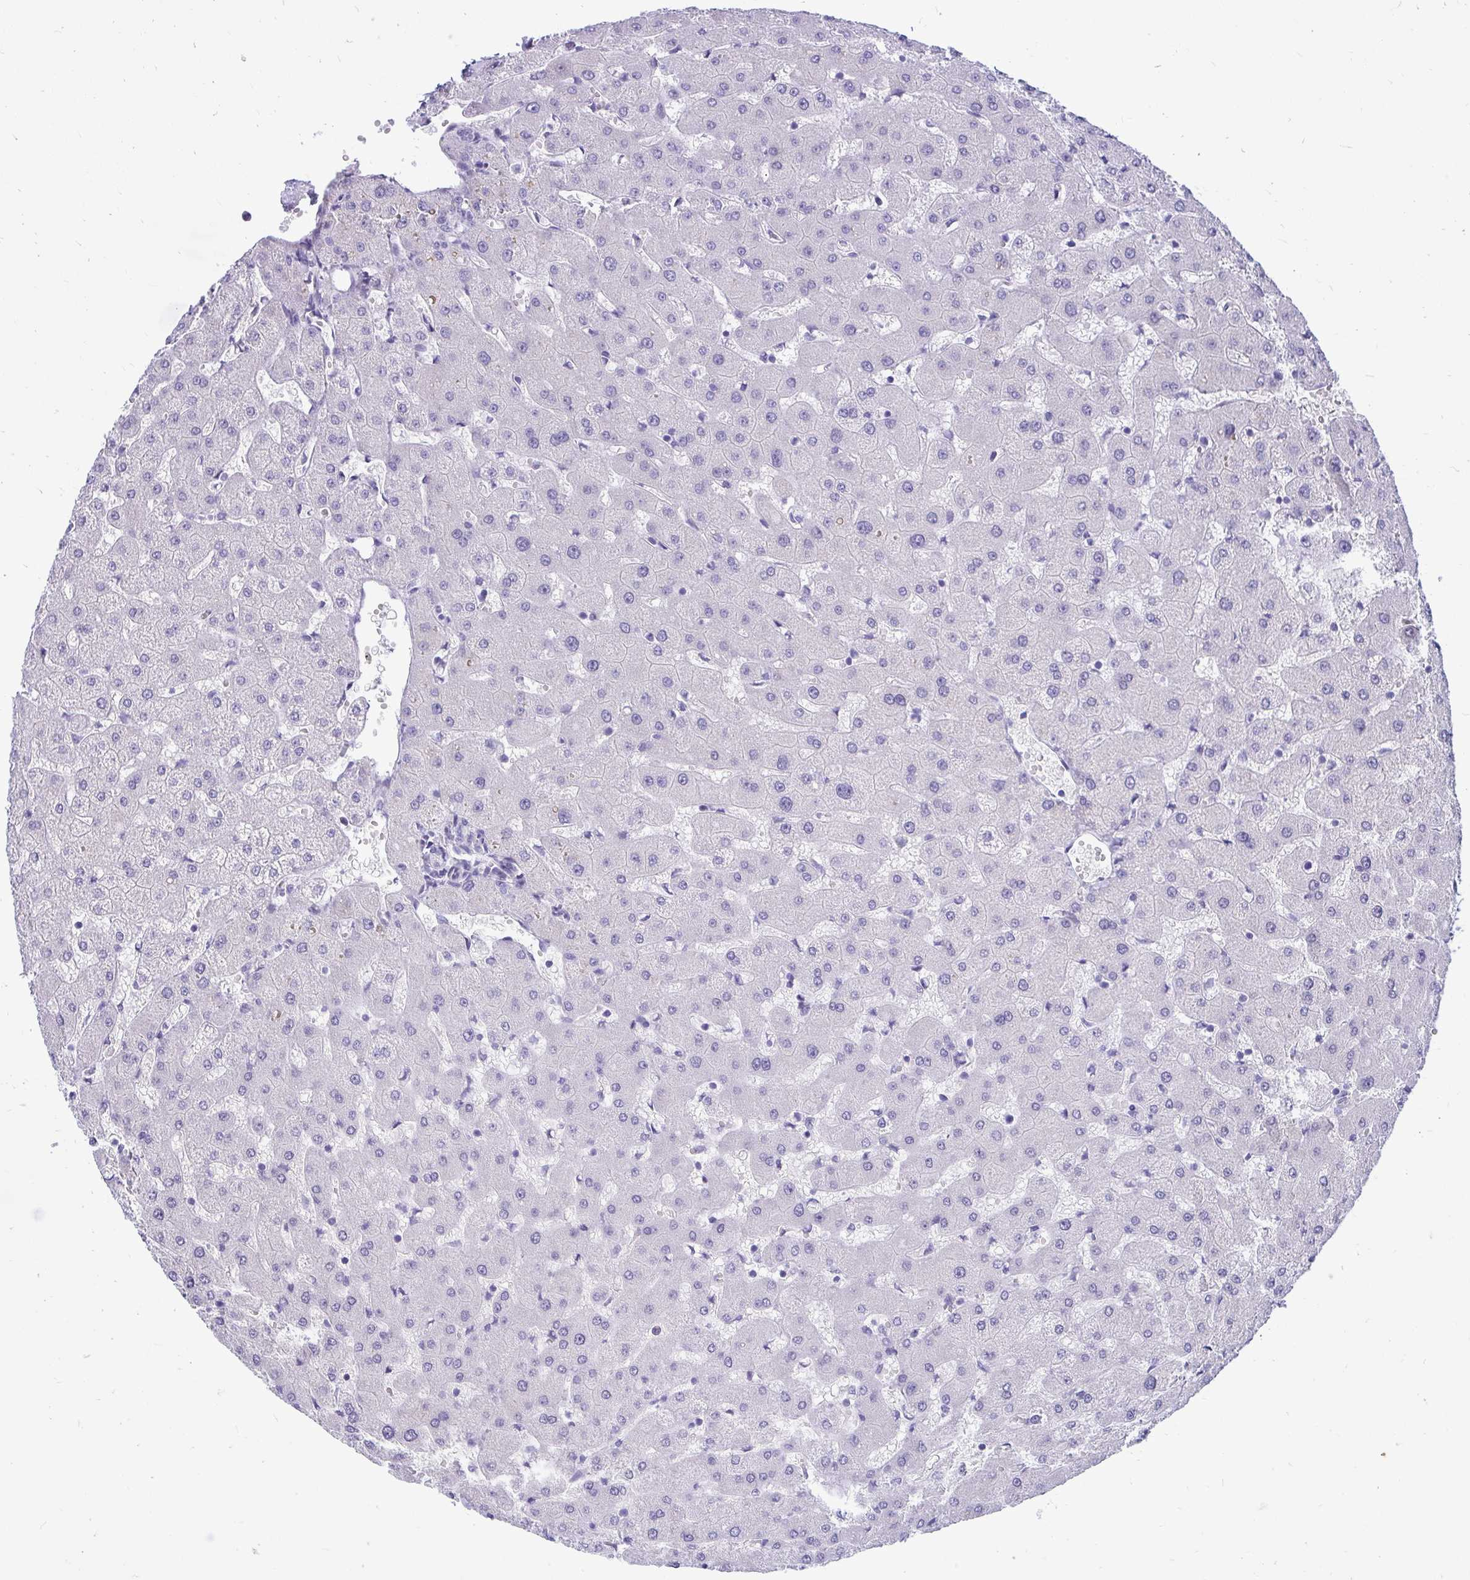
{"staining": {"intensity": "negative", "quantity": "none", "location": "none"}, "tissue": "liver", "cell_type": "Cholangiocytes", "image_type": "normal", "snomed": [{"axis": "morphology", "description": "Normal tissue, NOS"}, {"axis": "topography", "description": "Liver"}], "caption": "Immunohistochemistry (IHC) micrograph of unremarkable liver stained for a protein (brown), which reveals no positivity in cholangiocytes. (DAB immunohistochemistry (IHC) with hematoxylin counter stain).", "gene": "TSBP1", "patient": {"sex": "female", "age": 63}}